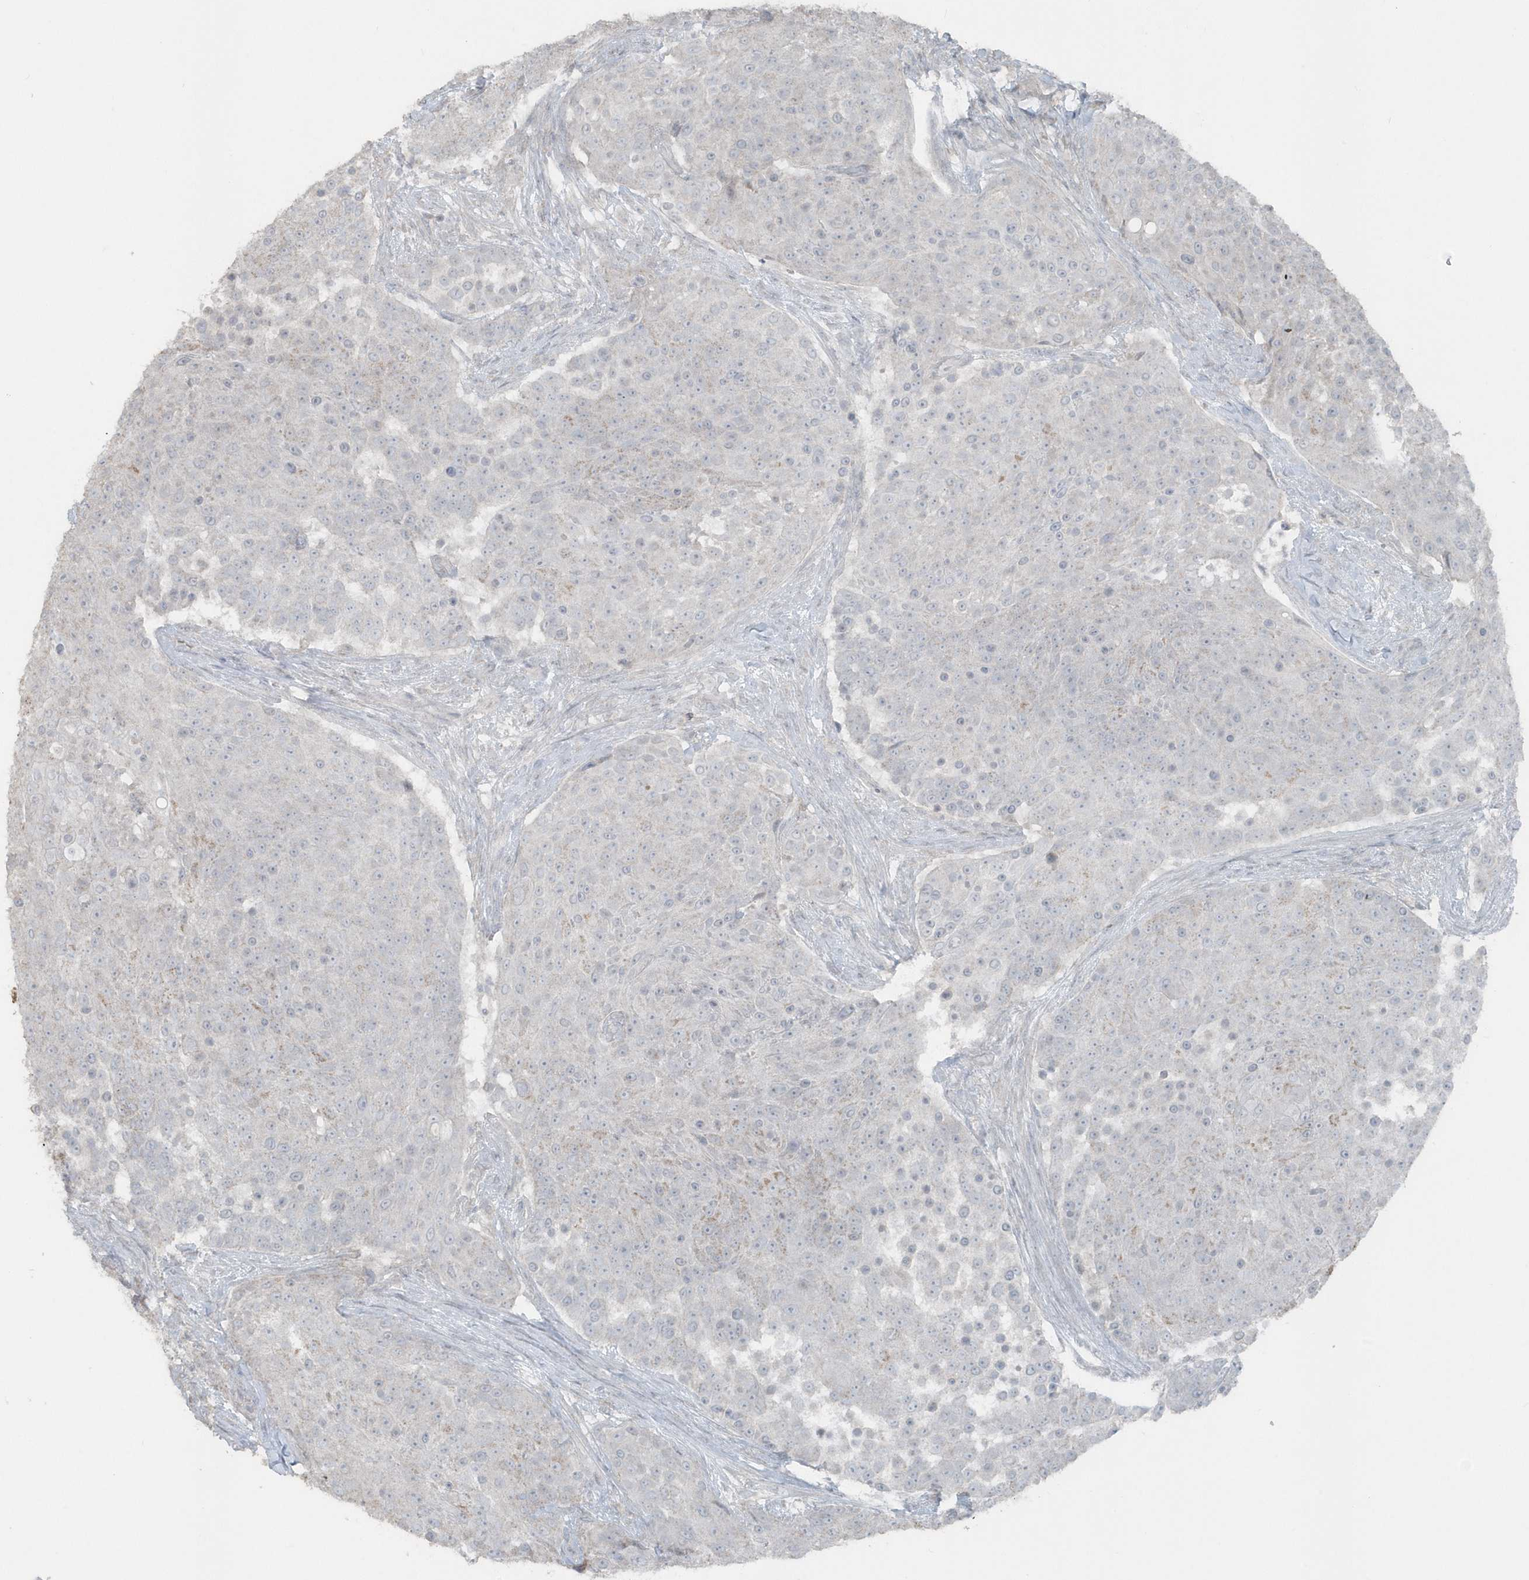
{"staining": {"intensity": "negative", "quantity": "none", "location": "none"}, "tissue": "urothelial cancer", "cell_type": "Tumor cells", "image_type": "cancer", "snomed": [{"axis": "morphology", "description": "Urothelial carcinoma, High grade"}, {"axis": "topography", "description": "Urinary bladder"}], "caption": "High magnification brightfield microscopy of urothelial carcinoma (high-grade) stained with DAB (brown) and counterstained with hematoxylin (blue): tumor cells show no significant positivity.", "gene": "ACTC1", "patient": {"sex": "female", "age": 63}}